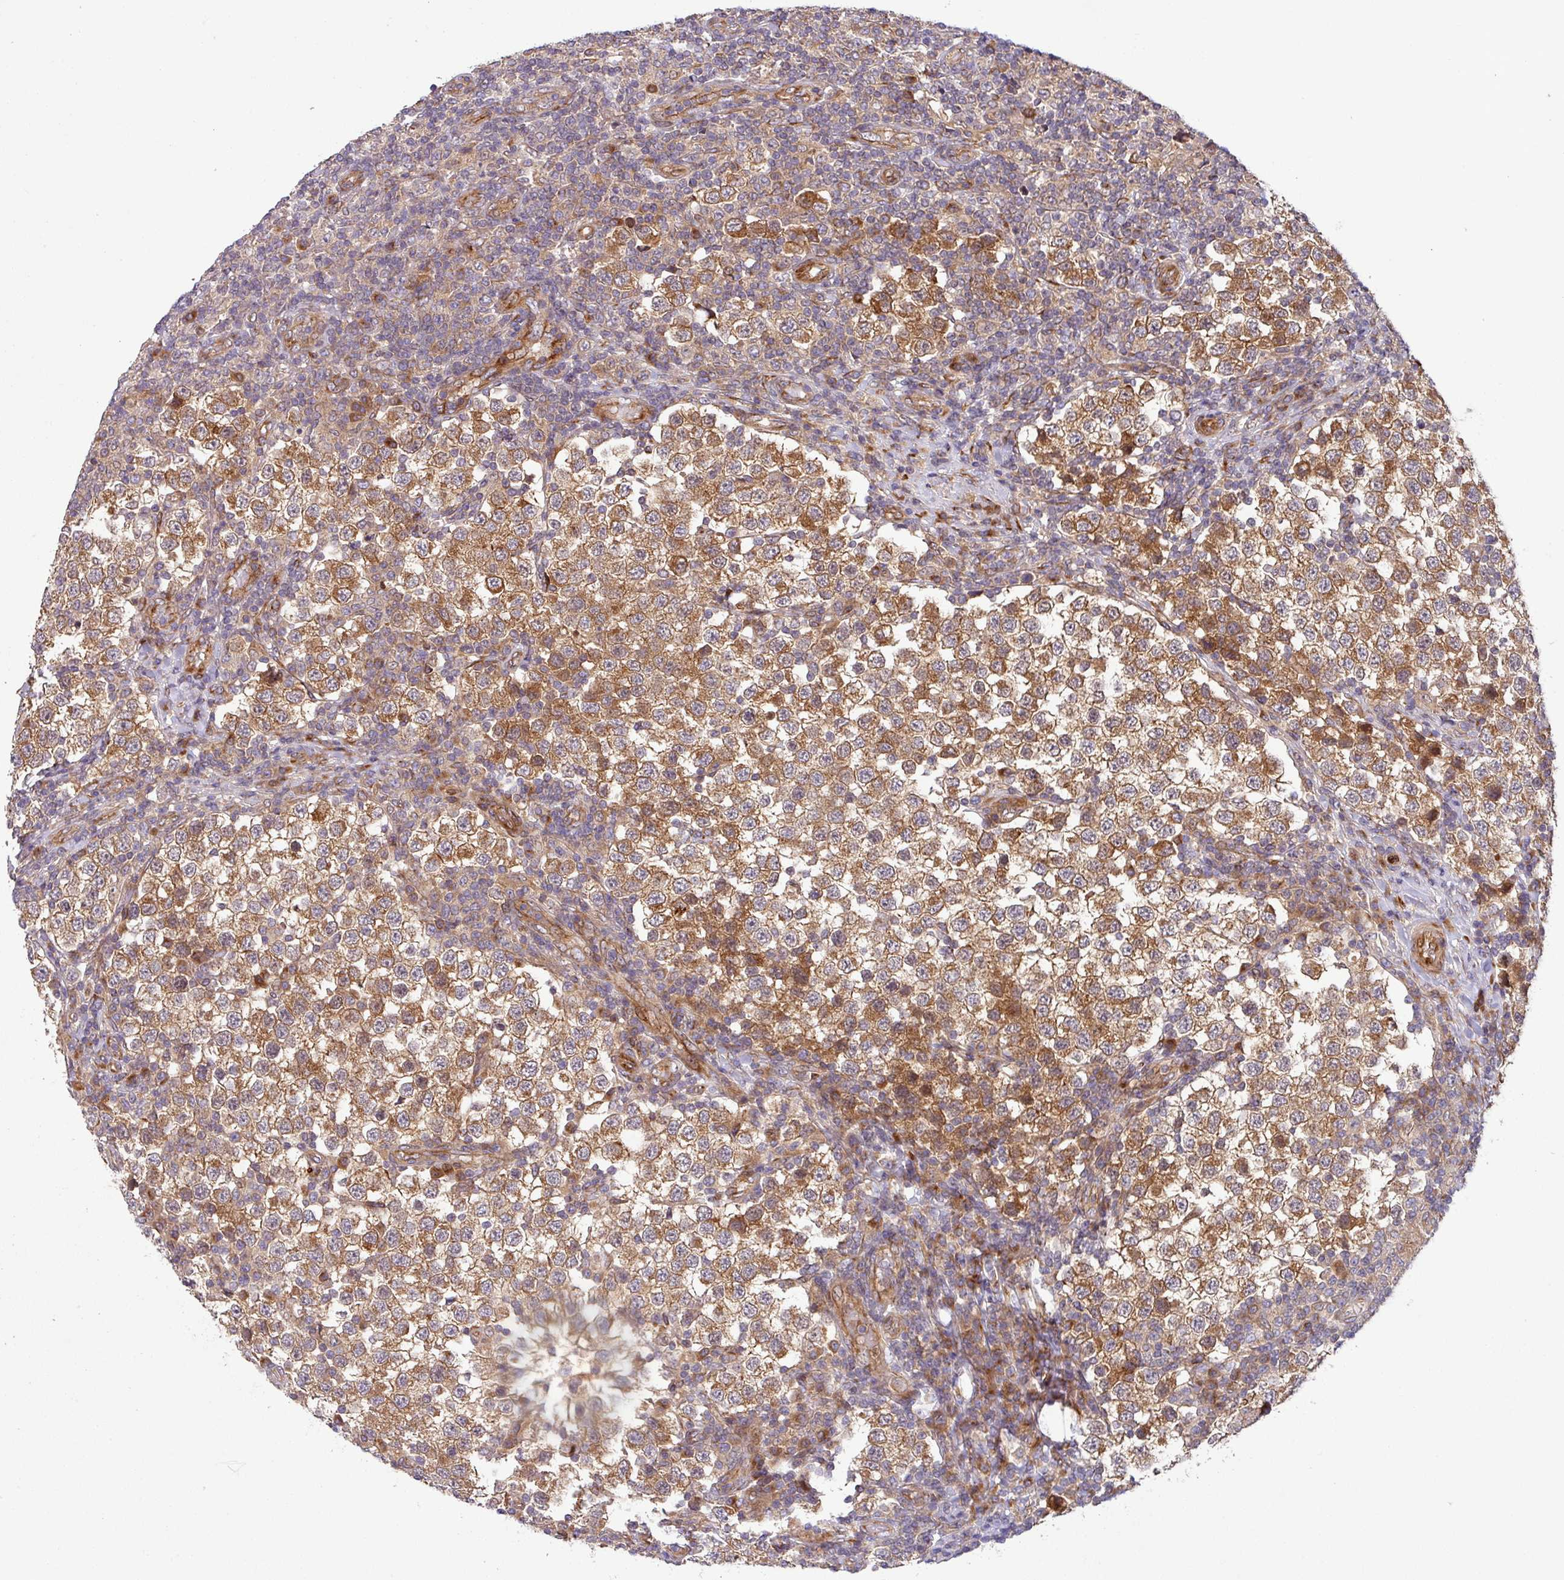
{"staining": {"intensity": "moderate", "quantity": ">75%", "location": "cytoplasmic/membranous"}, "tissue": "testis cancer", "cell_type": "Tumor cells", "image_type": "cancer", "snomed": [{"axis": "morphology", "description": "Seminoma, NOS"}, {"axis": "topography", "description": "Testis"}], "caption": "Human testis cancer stained with a brown dye displays moderate cytoplasmic/membranous positive expression in approximately >75% of tumor cells.", "gene": "ART1", "patient": {"sex": "male", "age": 34}}